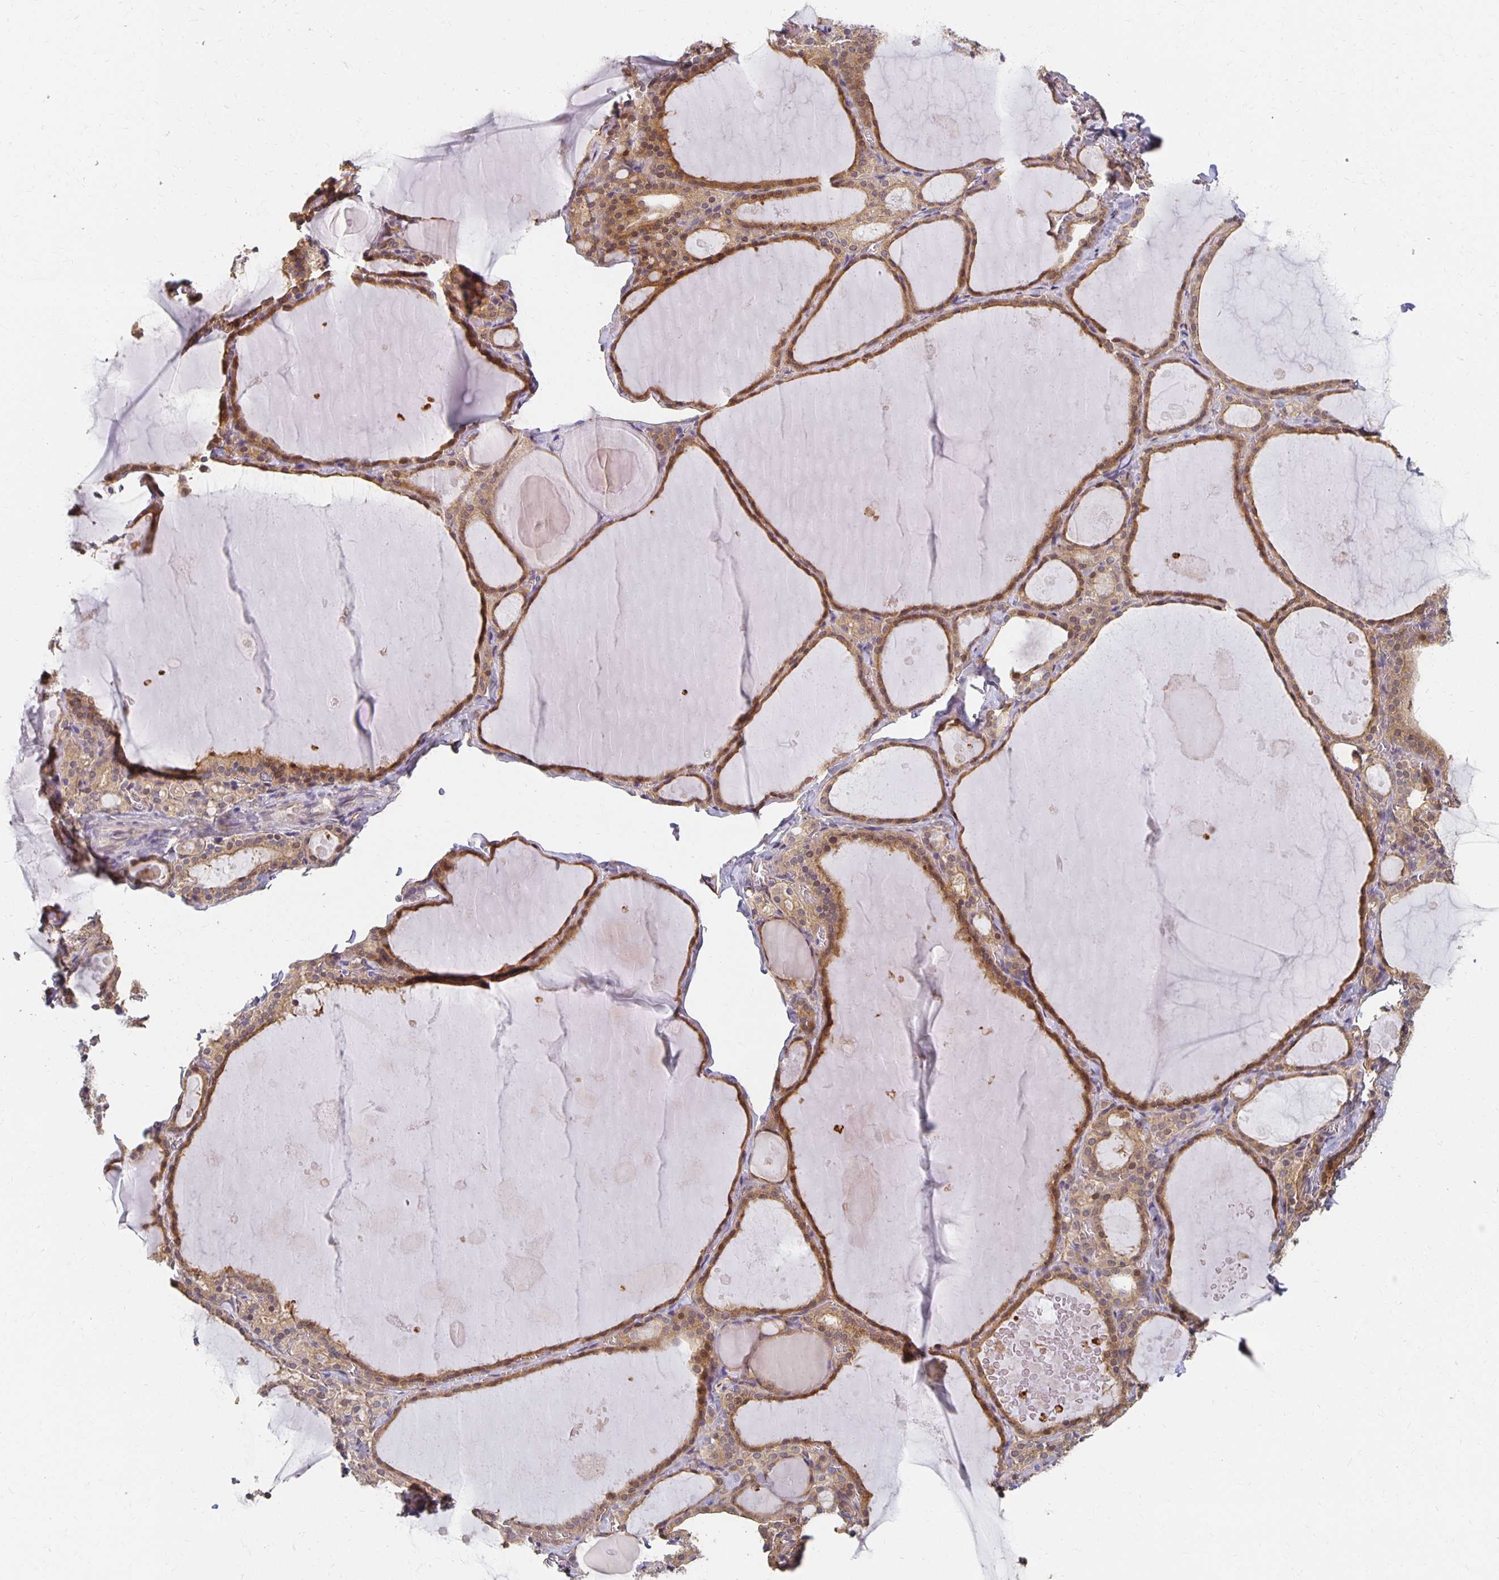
{"staining": {"intensity": "moderate", "quantity": ">75%", "location": "cytoplasmic/membranous"}, "tissue": "thyroid gland", "cell_type": "Glandular cells", "image_type": "normal", "snomed": [{"axis": "morphology", "description": "Normal tissue, NOS"}, {"axis": "topography", "description": "Thyroid gland"}], "caption": "Protein staining demonstrates moderate cytoplasmic/membranous staining in approximately >75% of glandular cells in unremarkable thyroid gland.", "gene": "SORL1", "patient": {"sex": "male", "age": 56}}